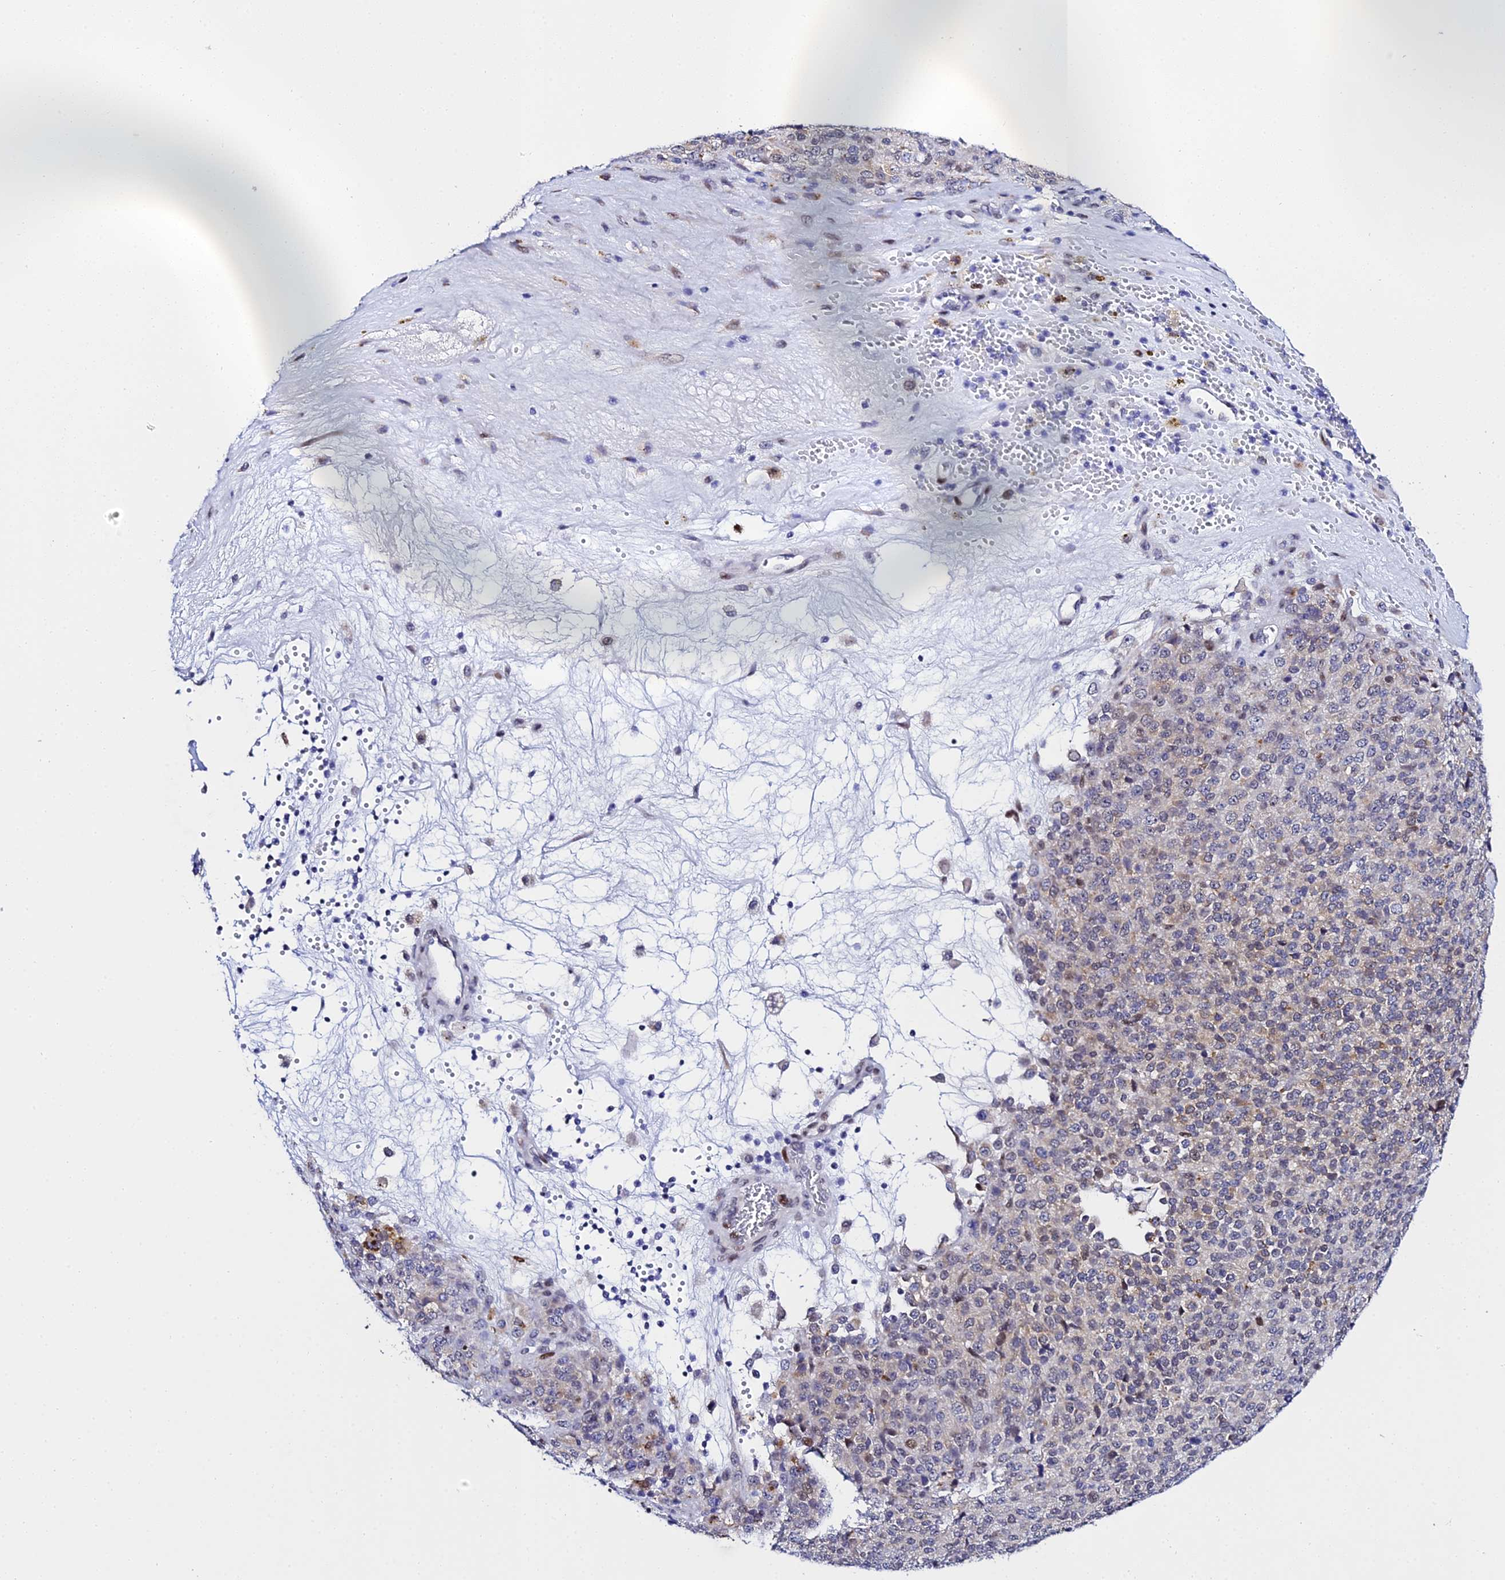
{"staining": {"intensity": "weak", "quantity": "<25%", "location": "cytoplasmic/membranous,nuclear"}, "tissue": "melanoma", "cell_type": "Tumor cells", "image_type": "cancer", "snomed": [{"axis": "morphology", "description": "Malignant melanoma, Metastatic site"}, {"axis": "topography", "description": "Brain"}], "caption": "Melanoma was stained to show a protein in brown. There is no significant expression in tumor cells.", "gene": "POFUT2", "patient": {"sex": "female", "age": 56}}